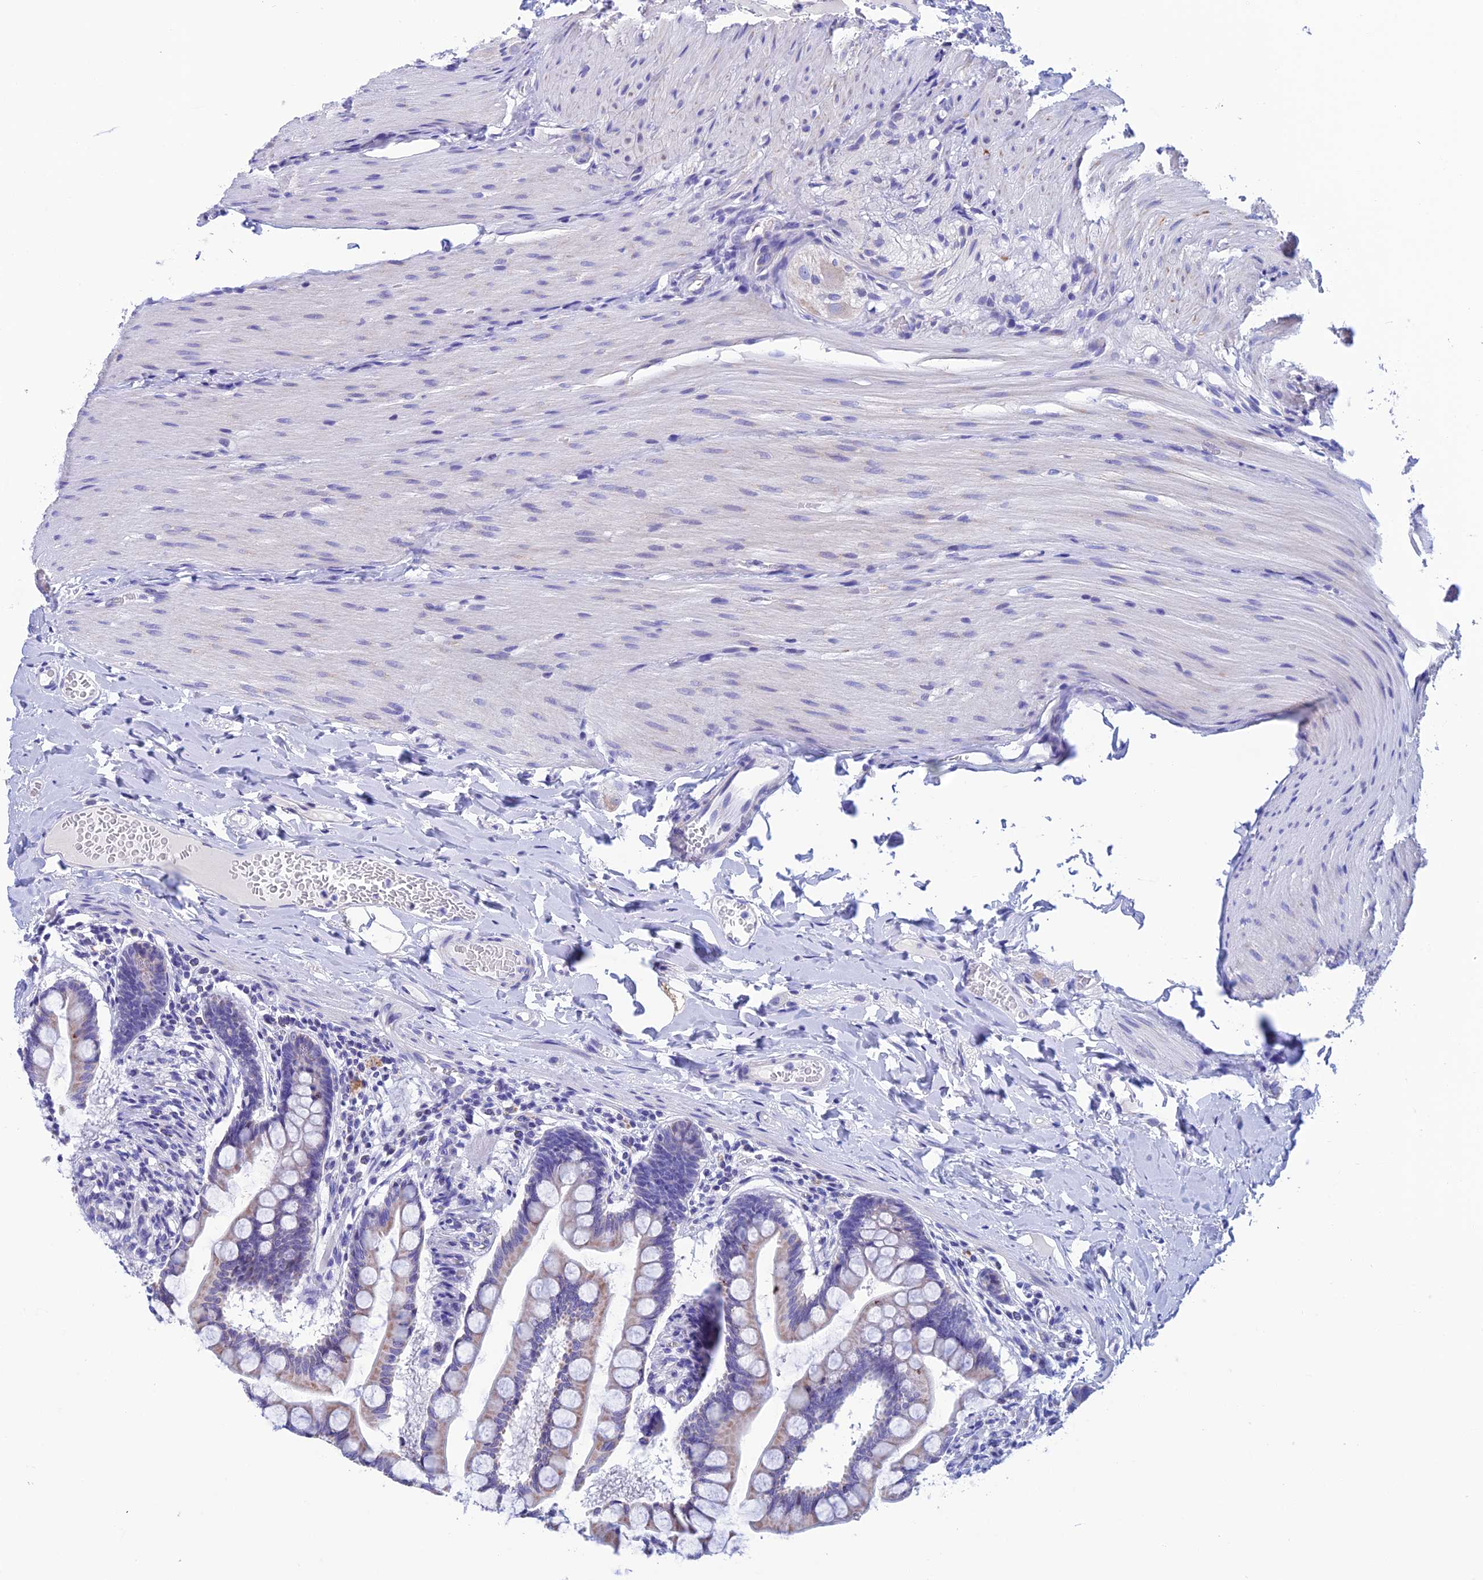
{"staining": {"intensity": "moderate", "quantity": "<25%", "location": "cytoplasmic/membranous"}, "tissue": "small intestine", "cell_type": "Glandular cells", "image_type": "normal", "snomed": [{"axis": "morphology", "description": "Normal tissue, NOS"}, {"axis": "topography", "description": "Small intestine"}], "caption": "Immunohistochemical staining of benign human small intestine exhibits moderate cytoplasmic/membranous protein expression in approximately <25% of glandular cells.", "gene": "NXPE4", "patient": {"sex": "male", "age": 41}}